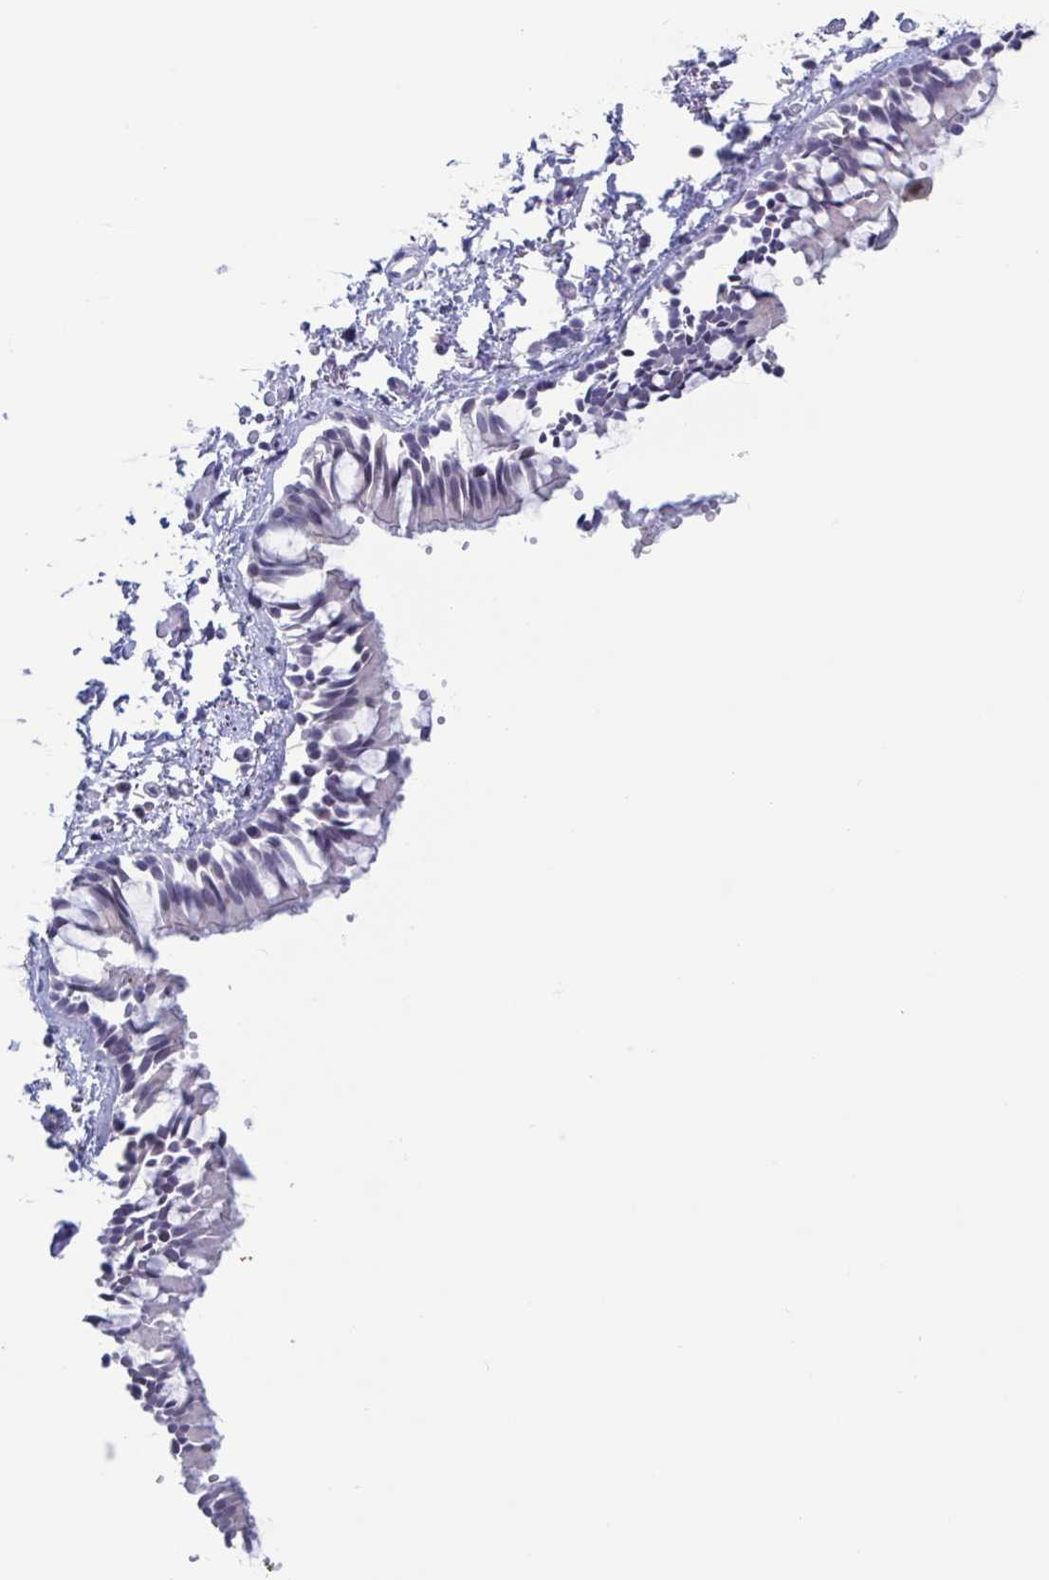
{"staining": {"intensity": "weak", "quantity": "<25%", "location": "nuclear"}, "tissue": "bronchus", "cell_type": "Respiratory epithelial cells", "image_type": "normal", "snomed": [{"axis": "morphology", "description": "Normal tissue, NOS"}, {"axis": "topography", "description": "Bronchus"}], "caption": "A micrograph of bronchus stained for a protein shows no brown staining in respiratory epithelial cells. Brightfield microscopy of immunohistochemistry (IHC) stained with DAB (brown) and hematoxylin (blue), captured at high magnification.", "gene": "PERM1", "patient": {"sex": "female", "age": 59}}